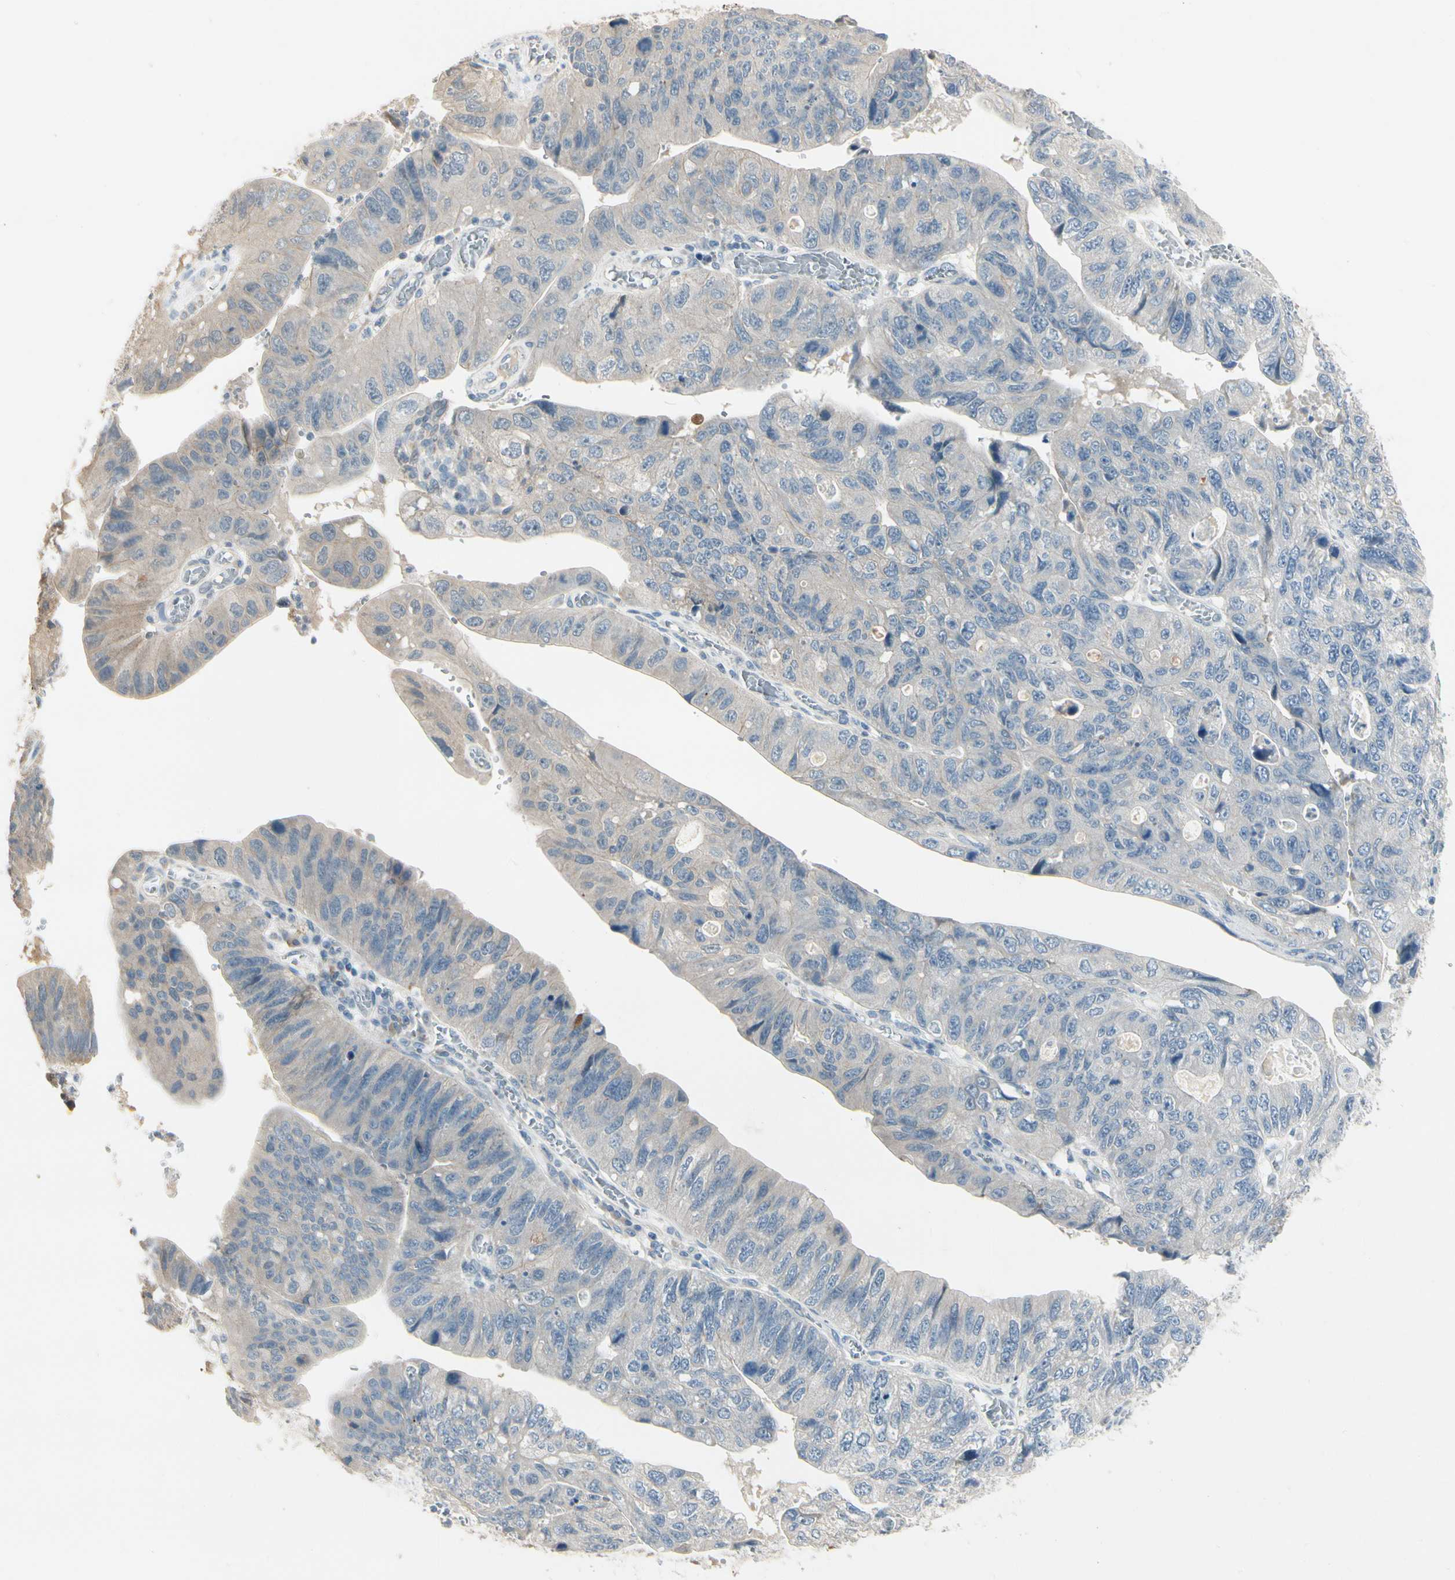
{"staining": {"intensity": "negative", "quantity": "none", "location": "none"}, "tissue": "stomach cancer", "cell_type": "Tumor cells", "image_type": "cancer", "snomed": [{"axis": "morphology", "description": "Adenocarcinoma, NOS"}, {"axis": "topography", "description": "Stomach"}], "caption": "The IHC histopathology image has no significant positivity in tumor cells of stomach adenocarcinoma tissue. The staining is performed using DAB brown chromogen with nuclei counter-stained in using hematoxylin.", "gene": "SPINK4", "patient": {"sex": "male", "age": 59}}